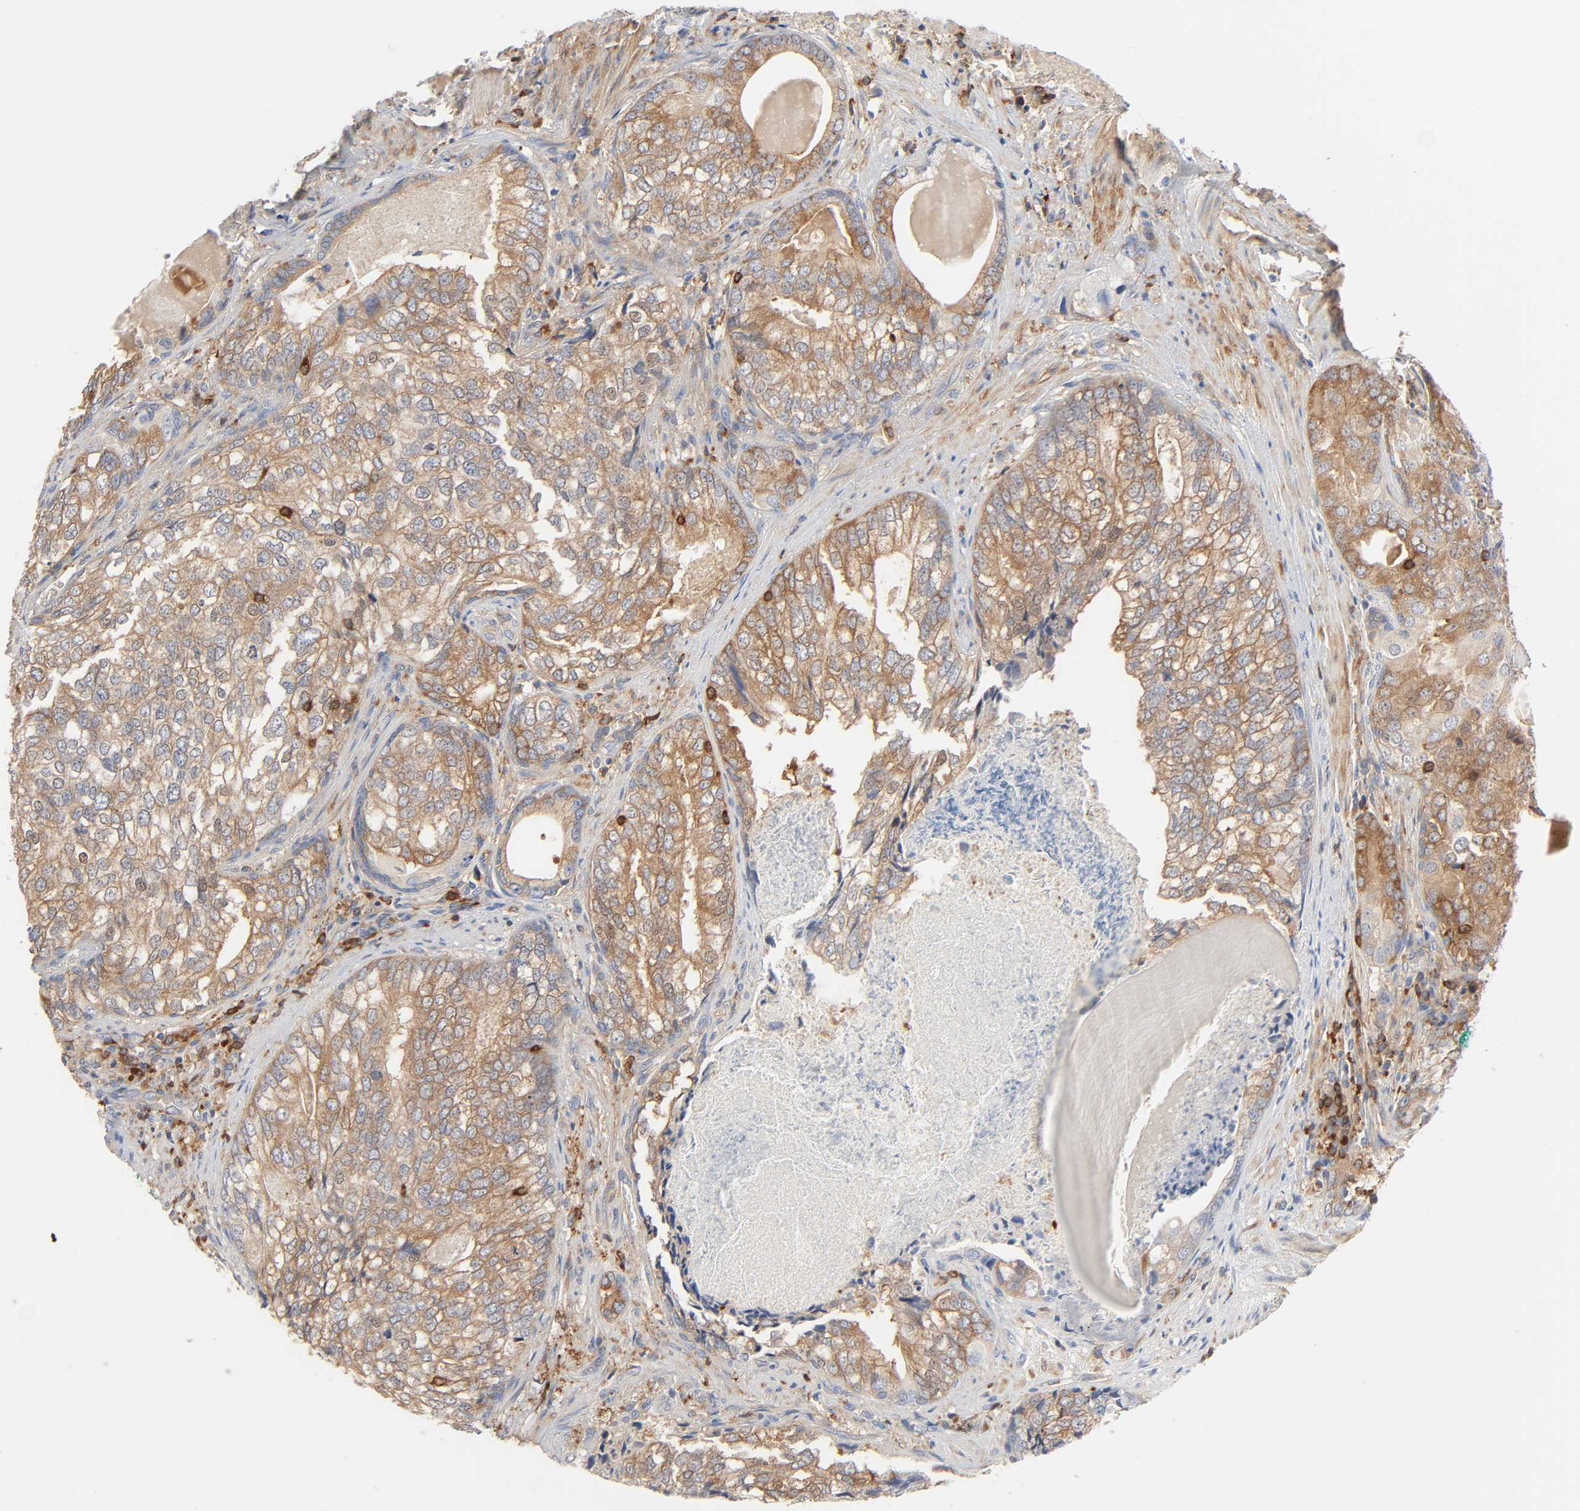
{"staining": {"intensity": "moderate", "quantity": ">75%", "location": "cytoplasmic/membranous,nuclear"}, "tissue": "prostate cancer", "cell_type": "Tumor cells", "image_type": "cancer", "snomed": [{"axis": "morphology", "description": "Adenocarcinoma, High grade"}, {"axis": "topography", "description": "Prostate"}], "caption": "Protein staining shows moderate cytoplasmic/membranous and nuclear expression in approximately >75% of tumor cells in high-grade adenocarcinoma (prostate).", "gene": "BIN1", "patient": {"sex": "male", "age": 66}}